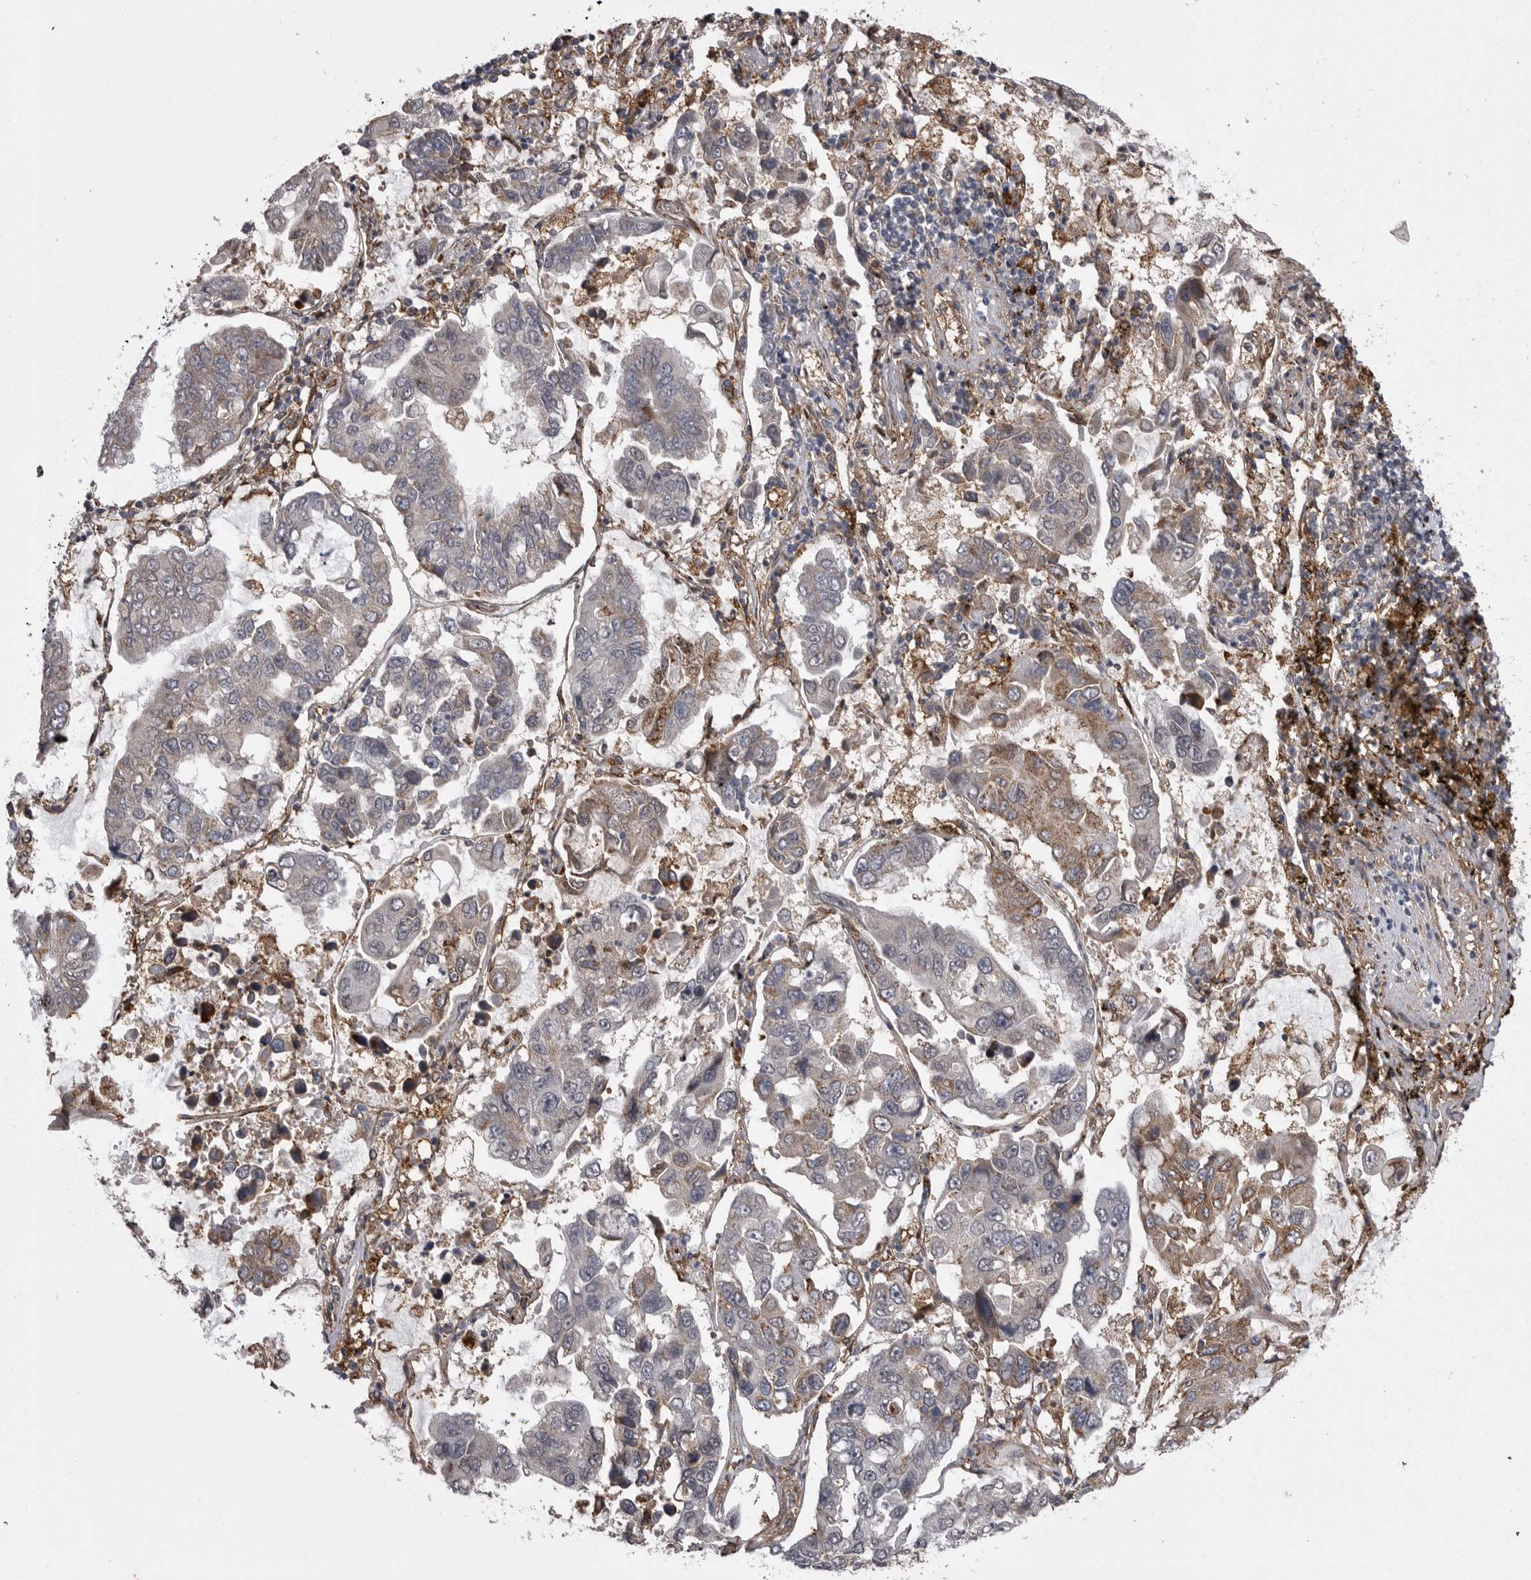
{"staining": {"intensity": "moderate", "quantity": "<25%", "location": "cytoplasmic/membranous"}, "tissue": "lung cancer", "cell_type": "Tumor cells", "image_type": "cancer", "snomed": [{"axis": "morphology", "description": "Adenocarcinoma, NOS"}, {"axis": "topography", "description": "Lung"}], "caption": "There is low levels of moderate cytoplasmic/membranous positivity in tumor cells of adenocarcinoma (lung), as demonstrated by immunohistochemical staining (brown color).", "gene": "ABL1", "patient": {"sex": "male", "age": 64}}